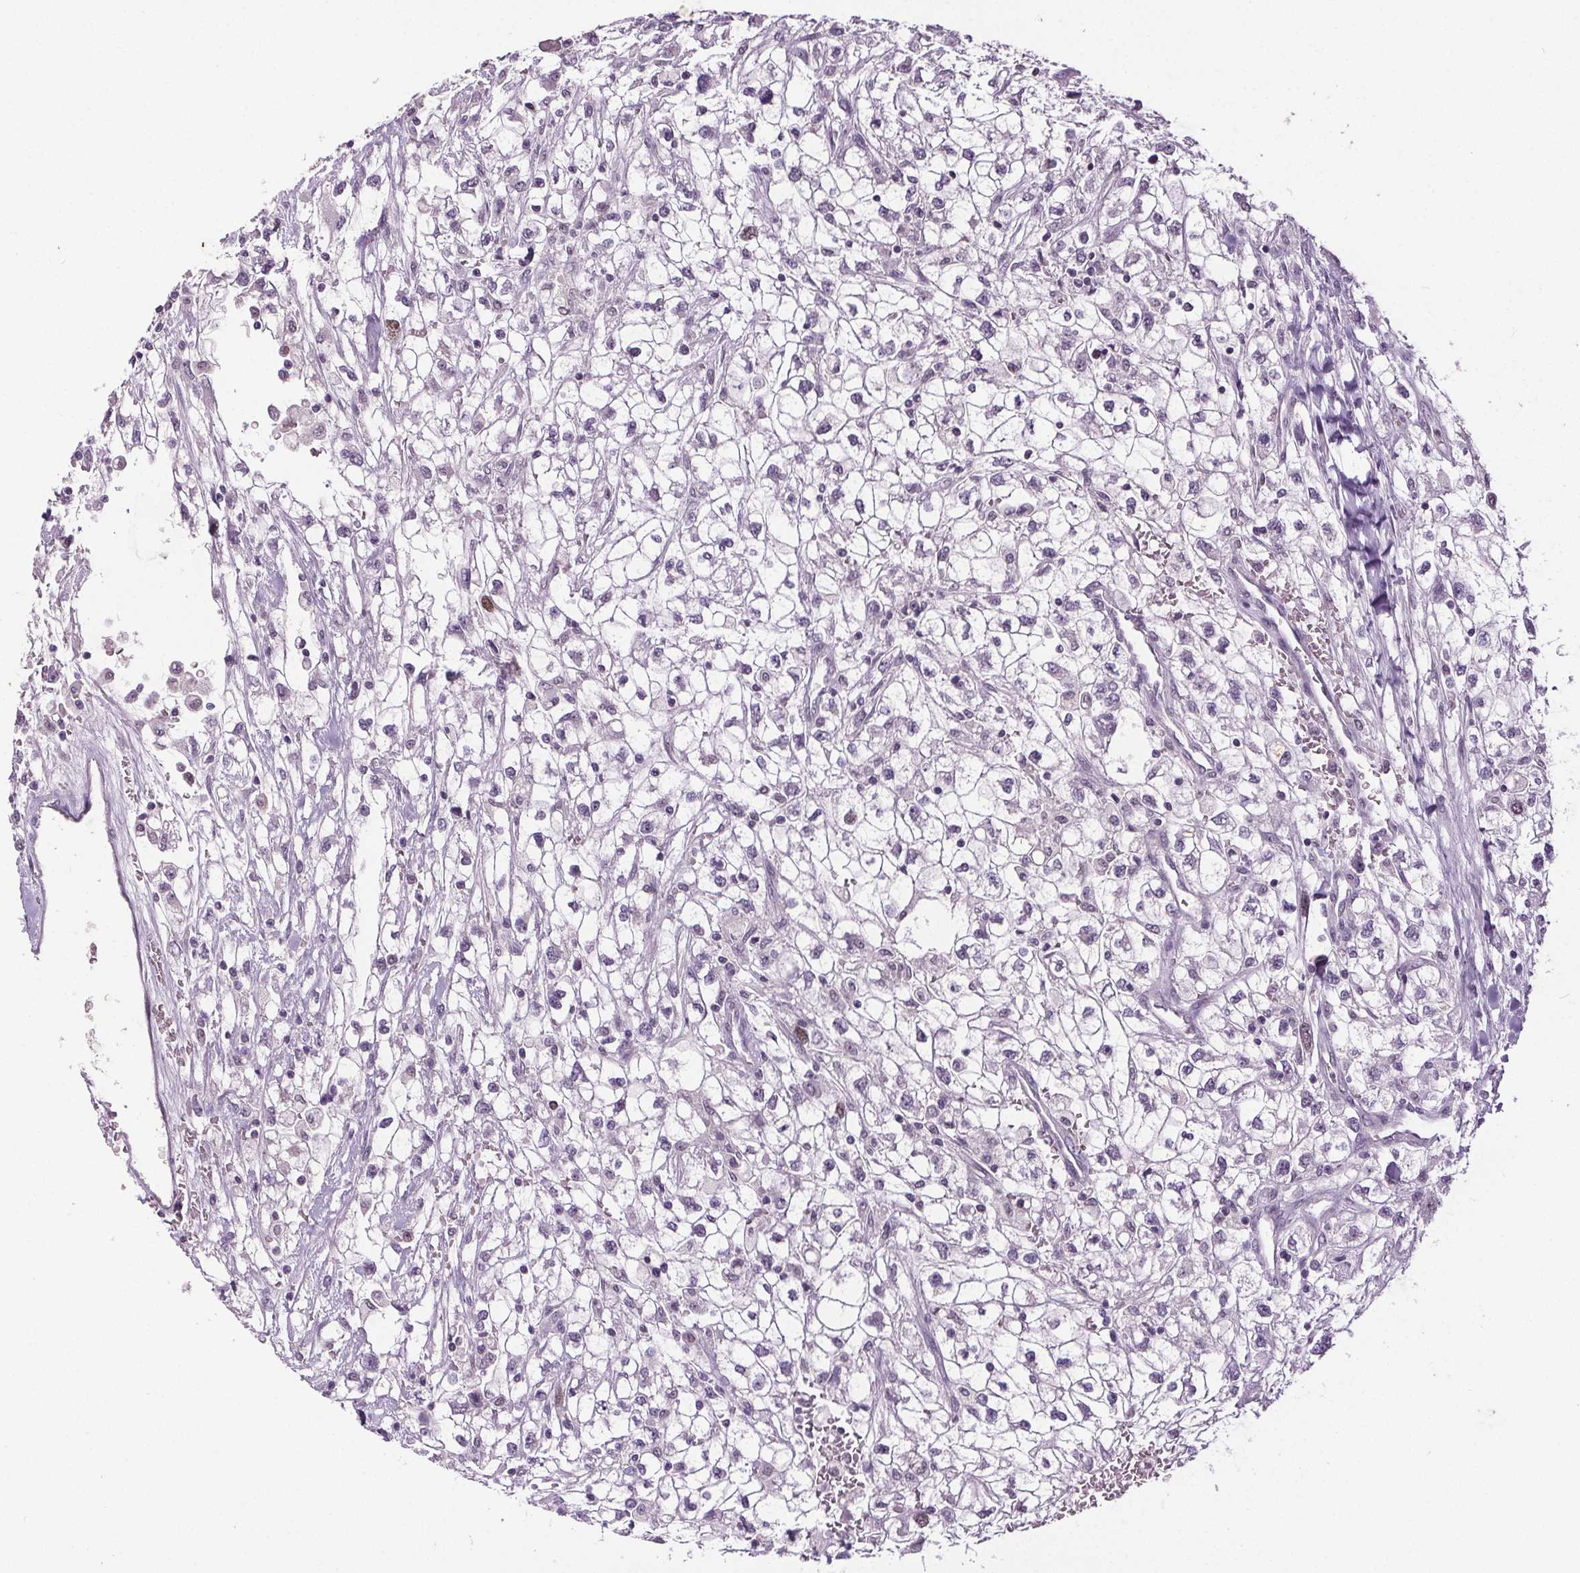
{"staining": {"intensity": "negative", "quantity": "none", "location": "none"}, "tissue": "renal cancer", "cell_type": "Tumor cells", "image_type": "cancer", "snomed": [{"axis": "morphology", "description": "Adenocarcinoma, NOS"}, {"axis": "topography", "description": "Kidney"}], "caption": "High magnification brightfield microscopy of renal cancer stained with DAB (3,3'-diaminobenzidine) (brown) and counterstained with hematoxylin (blue): tumor cells show no significant positivity.", "gene": "CENPF", "patient": {"sex": "male", "age": 59}}